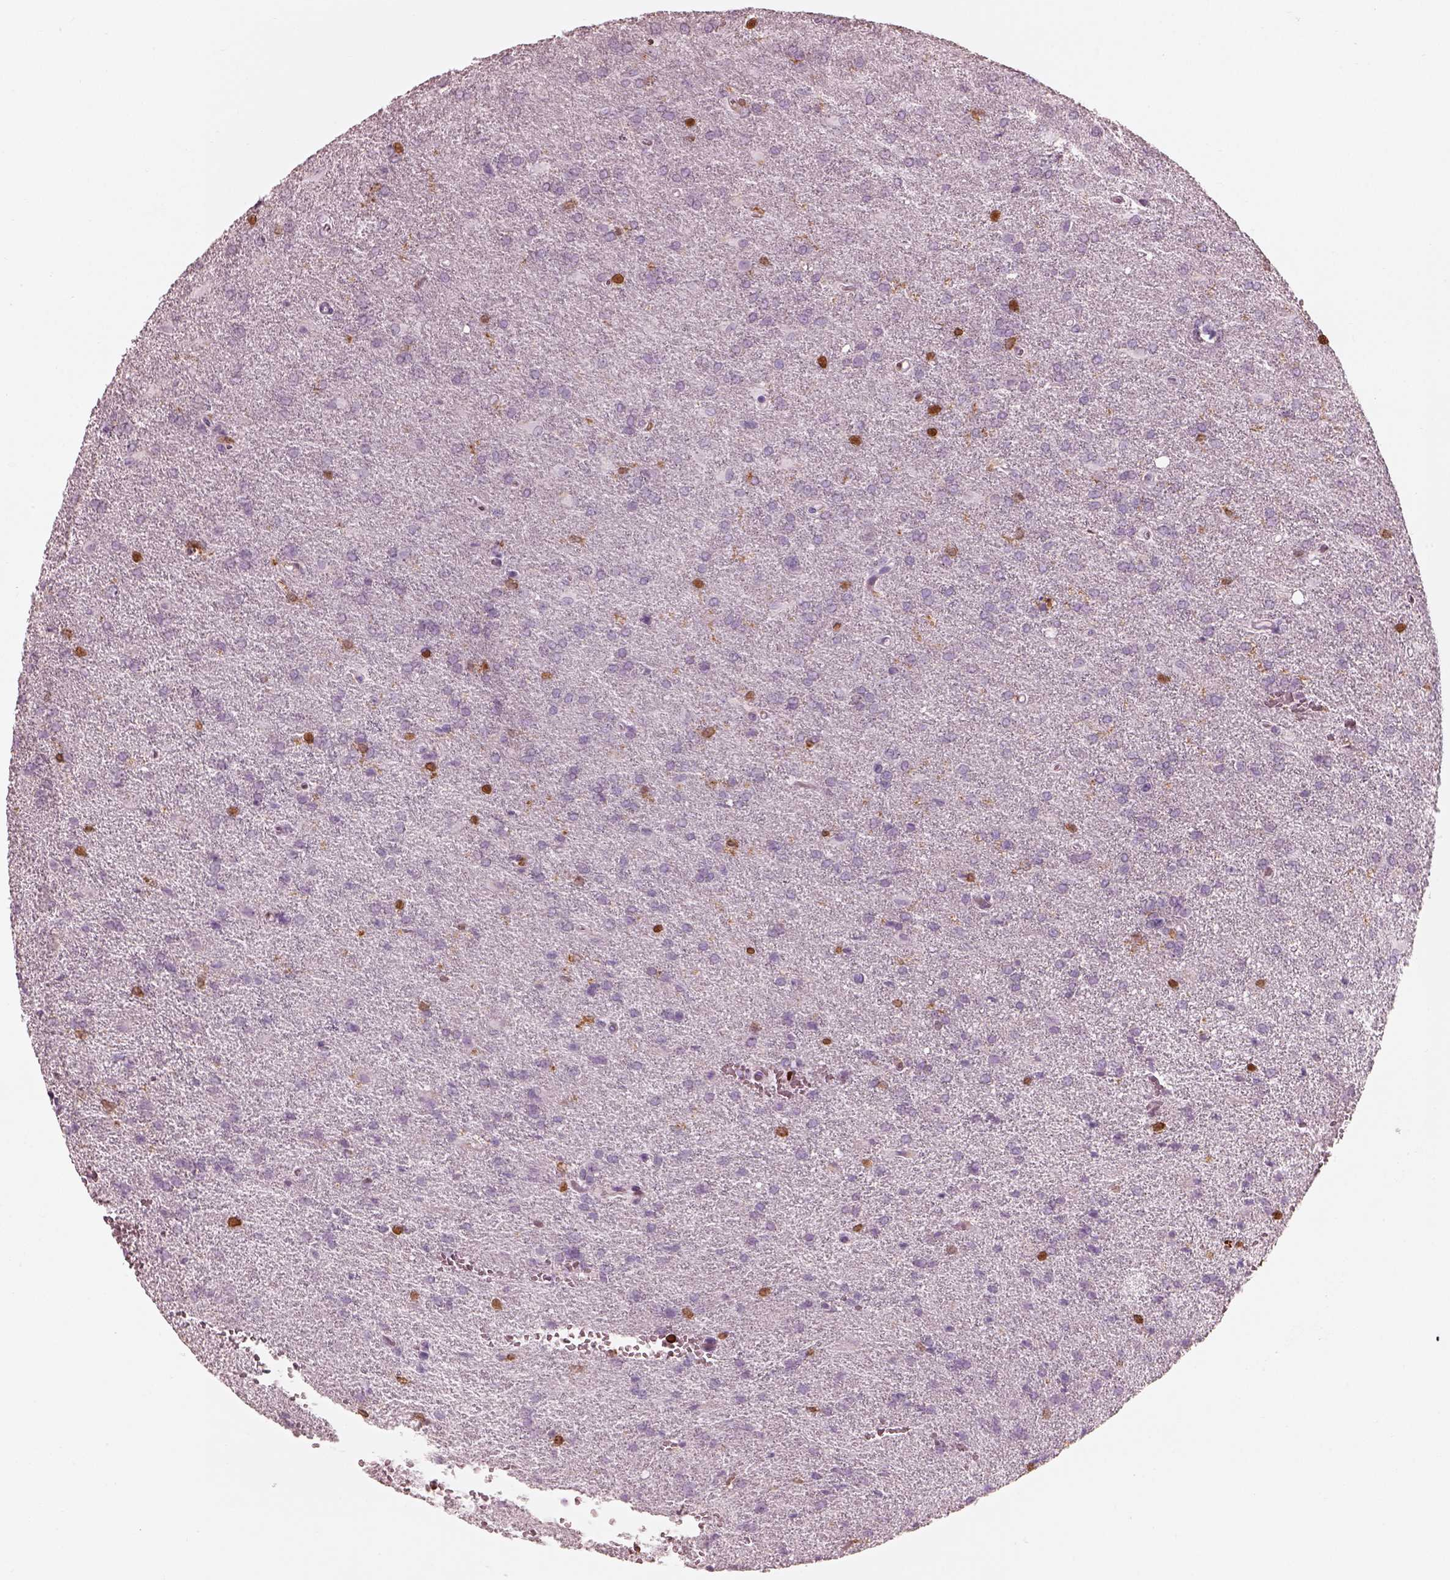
{"staining": {"intensity": "negative", "quantity": "none", "location": "none"}, "tissue": "glioma", "cell_type": "Tumor cells", "image_type": "cancer", "snomed": [{"axis": "morphology", "description": "Glioma, malignant, High grade"}, {"axis": "topography", "description": "Brain"}], "caption": "Immunohistochemistry (IHC) of human glioma displays no expression in tumor cells.", "gene": "ALOX5", "patient": {"sex": "male", "age": 68}}